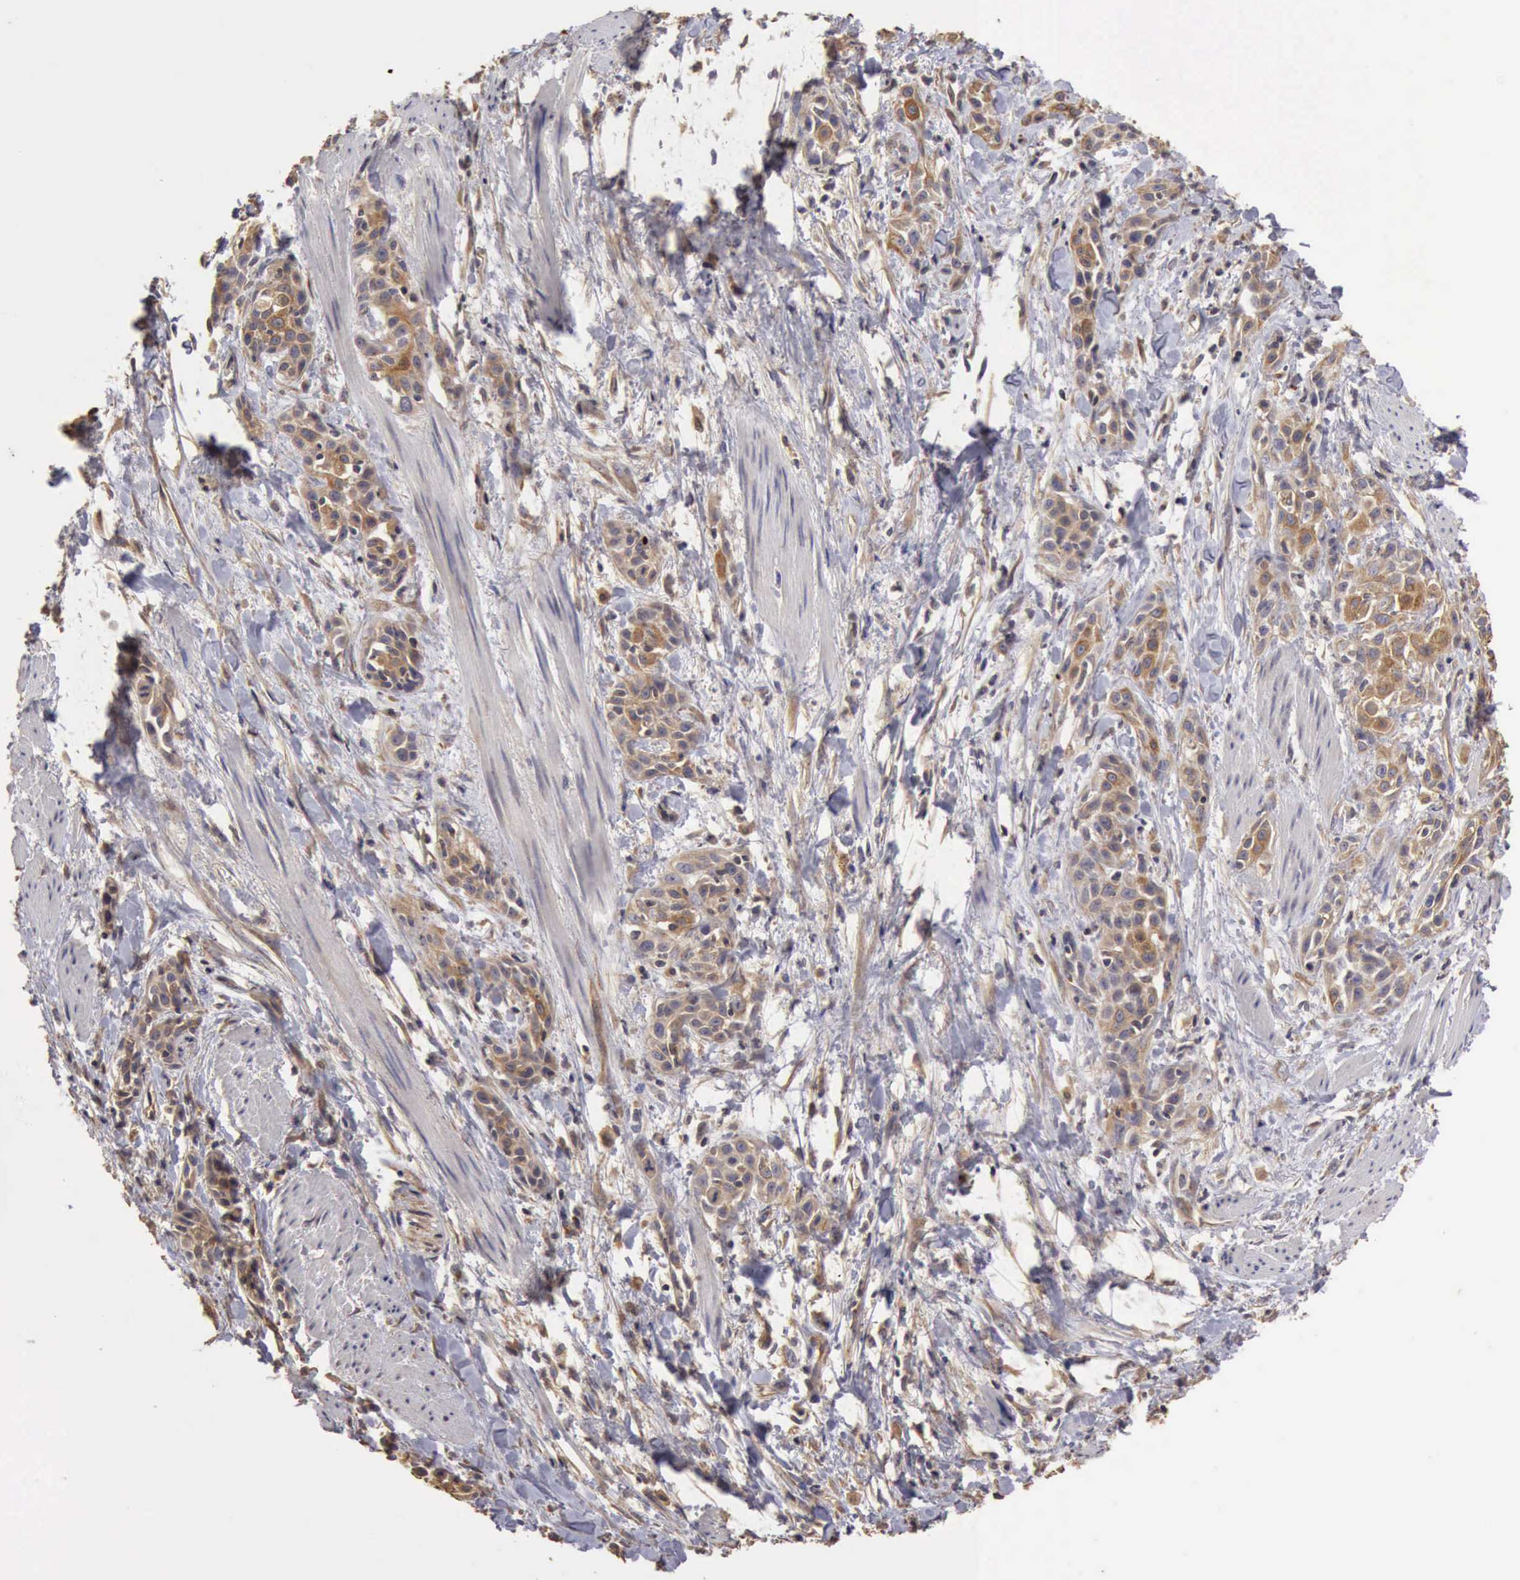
{"staining": {"intensity": "moderate", "quantity": "<25%", "location": "cytoplasmic/membranous"}, "tissue": "skin cancer", "cell_type": "Tumor cells", "image_type": "cancer", "snomed": [{"axis": "morphology", "description": "Squamous cell carcinoma, NOS"}, {"axis": "topography", "description": "Skin"}, {"axis": "topography", "description": "Anal"}], "caption": "High-magnification brightfield microscopy of squamous cell carcinoma (skin) stained with DAB (brown) and counterstained with hematoxylin (blue). tumor cells exhibit moderate cytoplasmic/membranous expression is identified in approximately<25% of cells.", "gene": "BMX", "patient": {"sex": "male", "age": 64}}